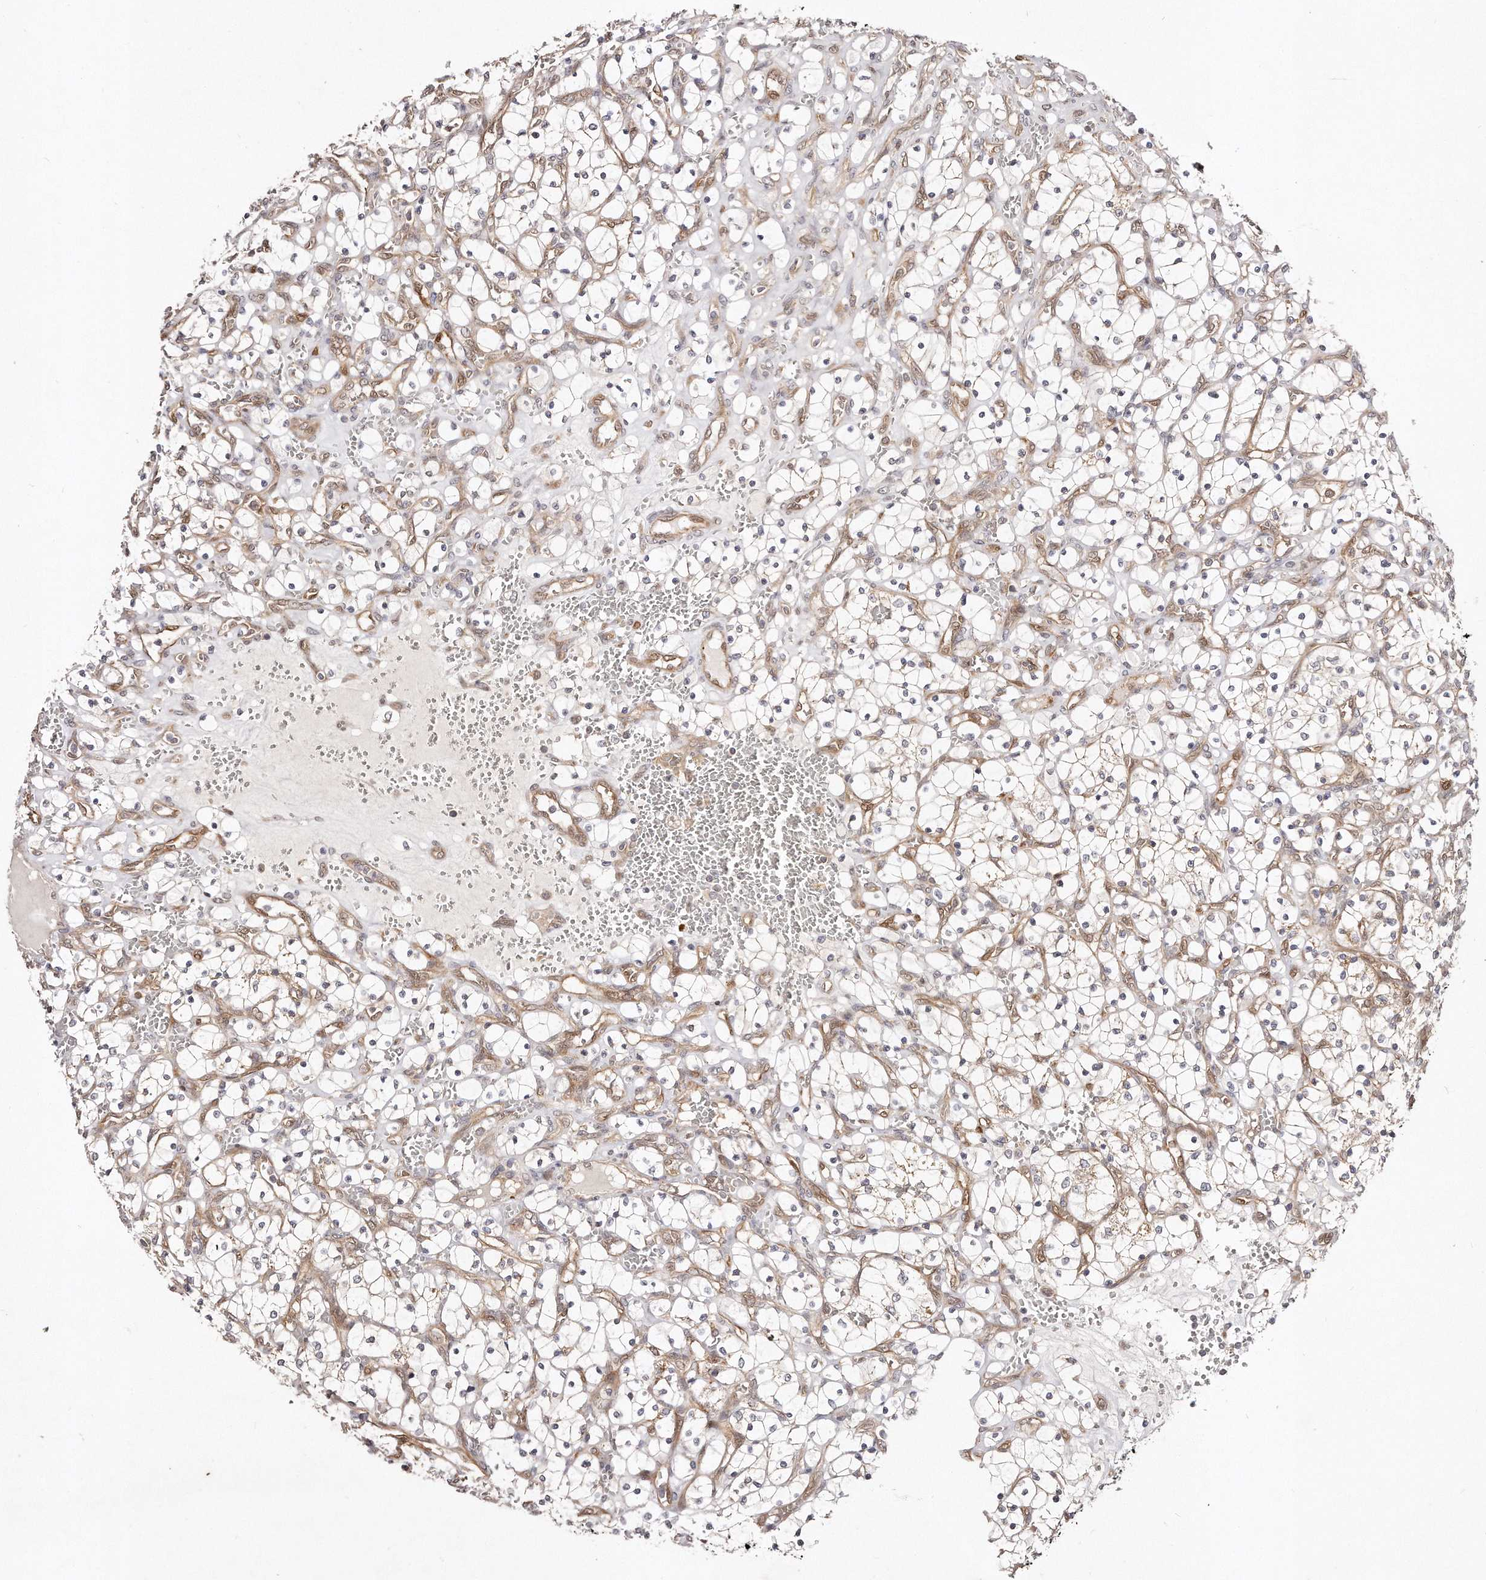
{"staining": {"intensity": "negative", "quantity": "none", "location": "none"}, "tissue": "renal cancer", "cell_type": "Tumor cells", "image_type": "cancer", "snomed": [{"axis": "morphology", "description": "Adenocarcinoma, NOS"}, {"axis": "topography", "description": "Kidney"}], "caption": "High magnification brightfield microscopy of renal cancer (adenocarcinoma) stained with DAB (brown) and counterstained with hematoxylin (blue): tumor cells show no significant positivity. (DAB (3,3'-diaminobenzidine) immunohistochemistry (IHC) visualized using brightfield microscopy, high magnification).", "gene": "GBP4", "patient": {"sex": "female", "age": 69}}